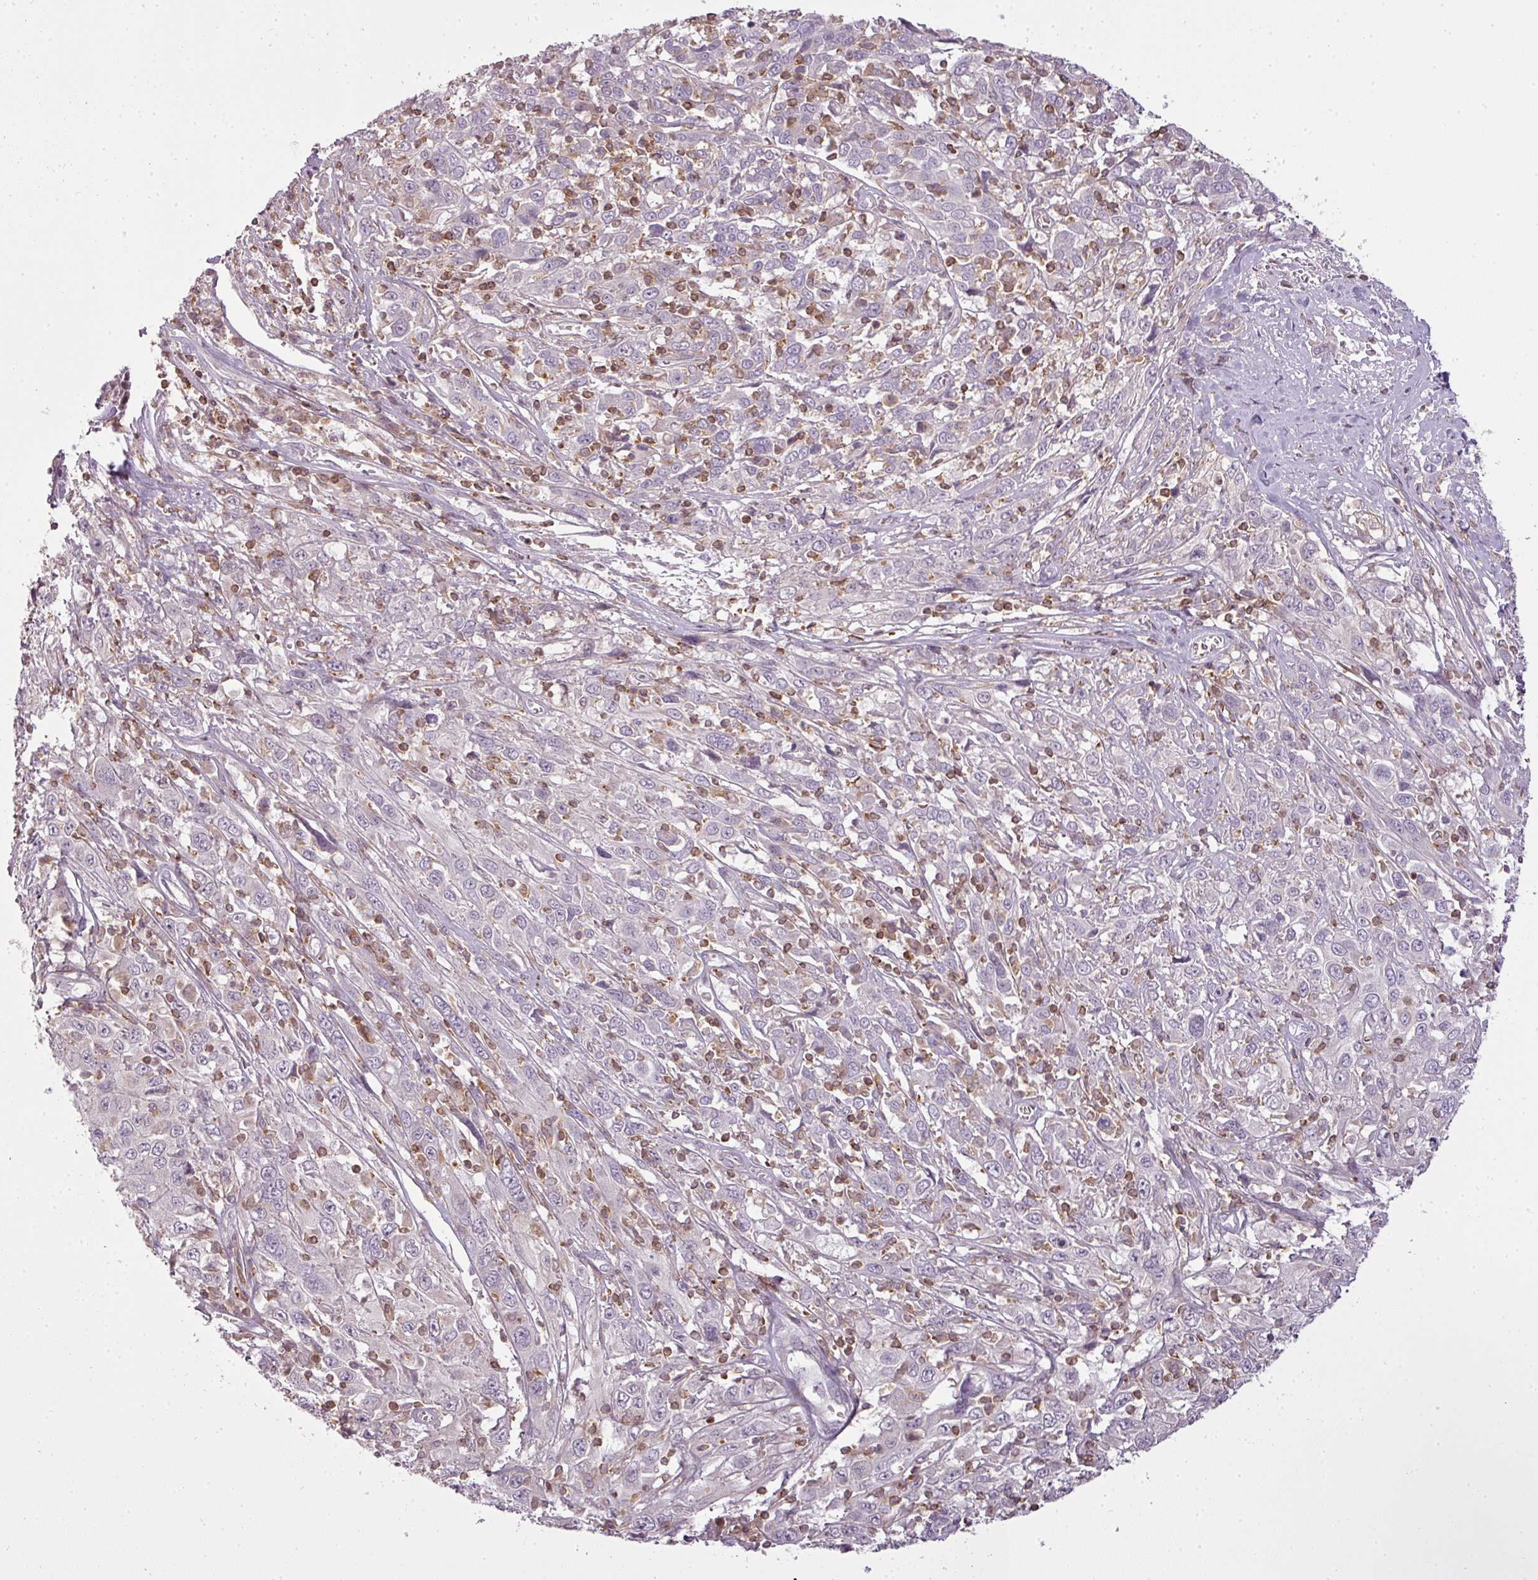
{"staining": {"intensity": "negative", "quantity": "none", "location": "none"}, "tissue": "cervical cancer", "cell_type": "Tumor cells", "image_type": "cancer", "snomed": [{"axis": "morphology", "description": "Squamous cell carcinoma, NOS"}, {"axis": "topography", "description": "Cervix"}], "caption": "IHC of squamous cell carcinoma (cervical) shows no staining in tumor cells.", "gene": "STK4", "patient": {"sex": "female", "age": 46}}